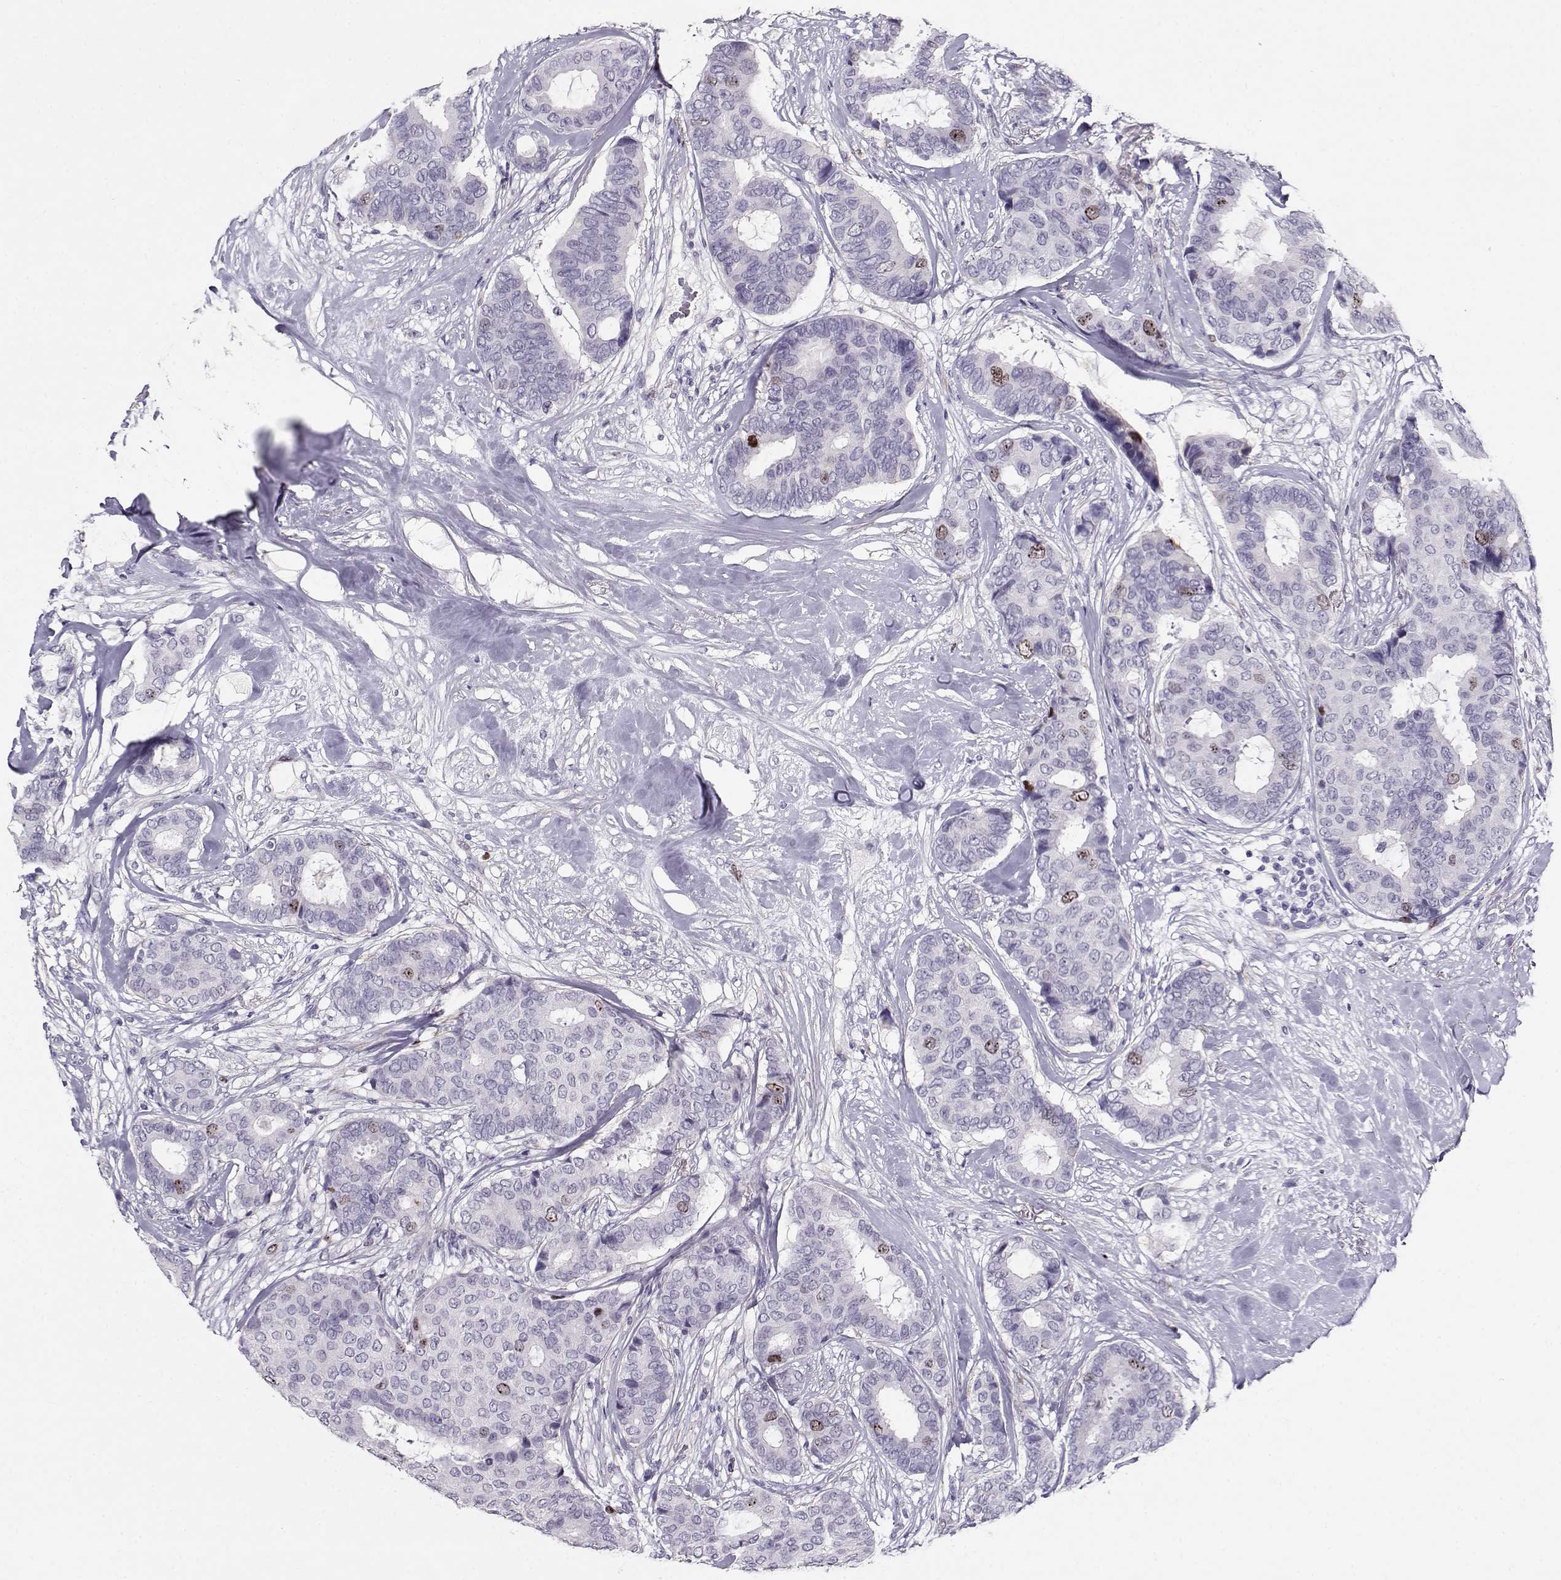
{"staining": {"intensity": "moderate", "quantity": "<25%", "location": "nuclear"}, "tissue": "breast cancer", "cell_type": "Tumor cells", "image_type": "cancer", "snomed": [{"axis": "morphology", "description": "Duct carcinoma"}, {"axis": "topography", "description": "Breast"}], "caption": "The histopathology image shows staining of breast invasive ductal carcinoma, revealing moderate nuclear protein staining (brown color) within tumor cells.", "gene": "NPW", "patient": {"sex": "female", "age": 75}}